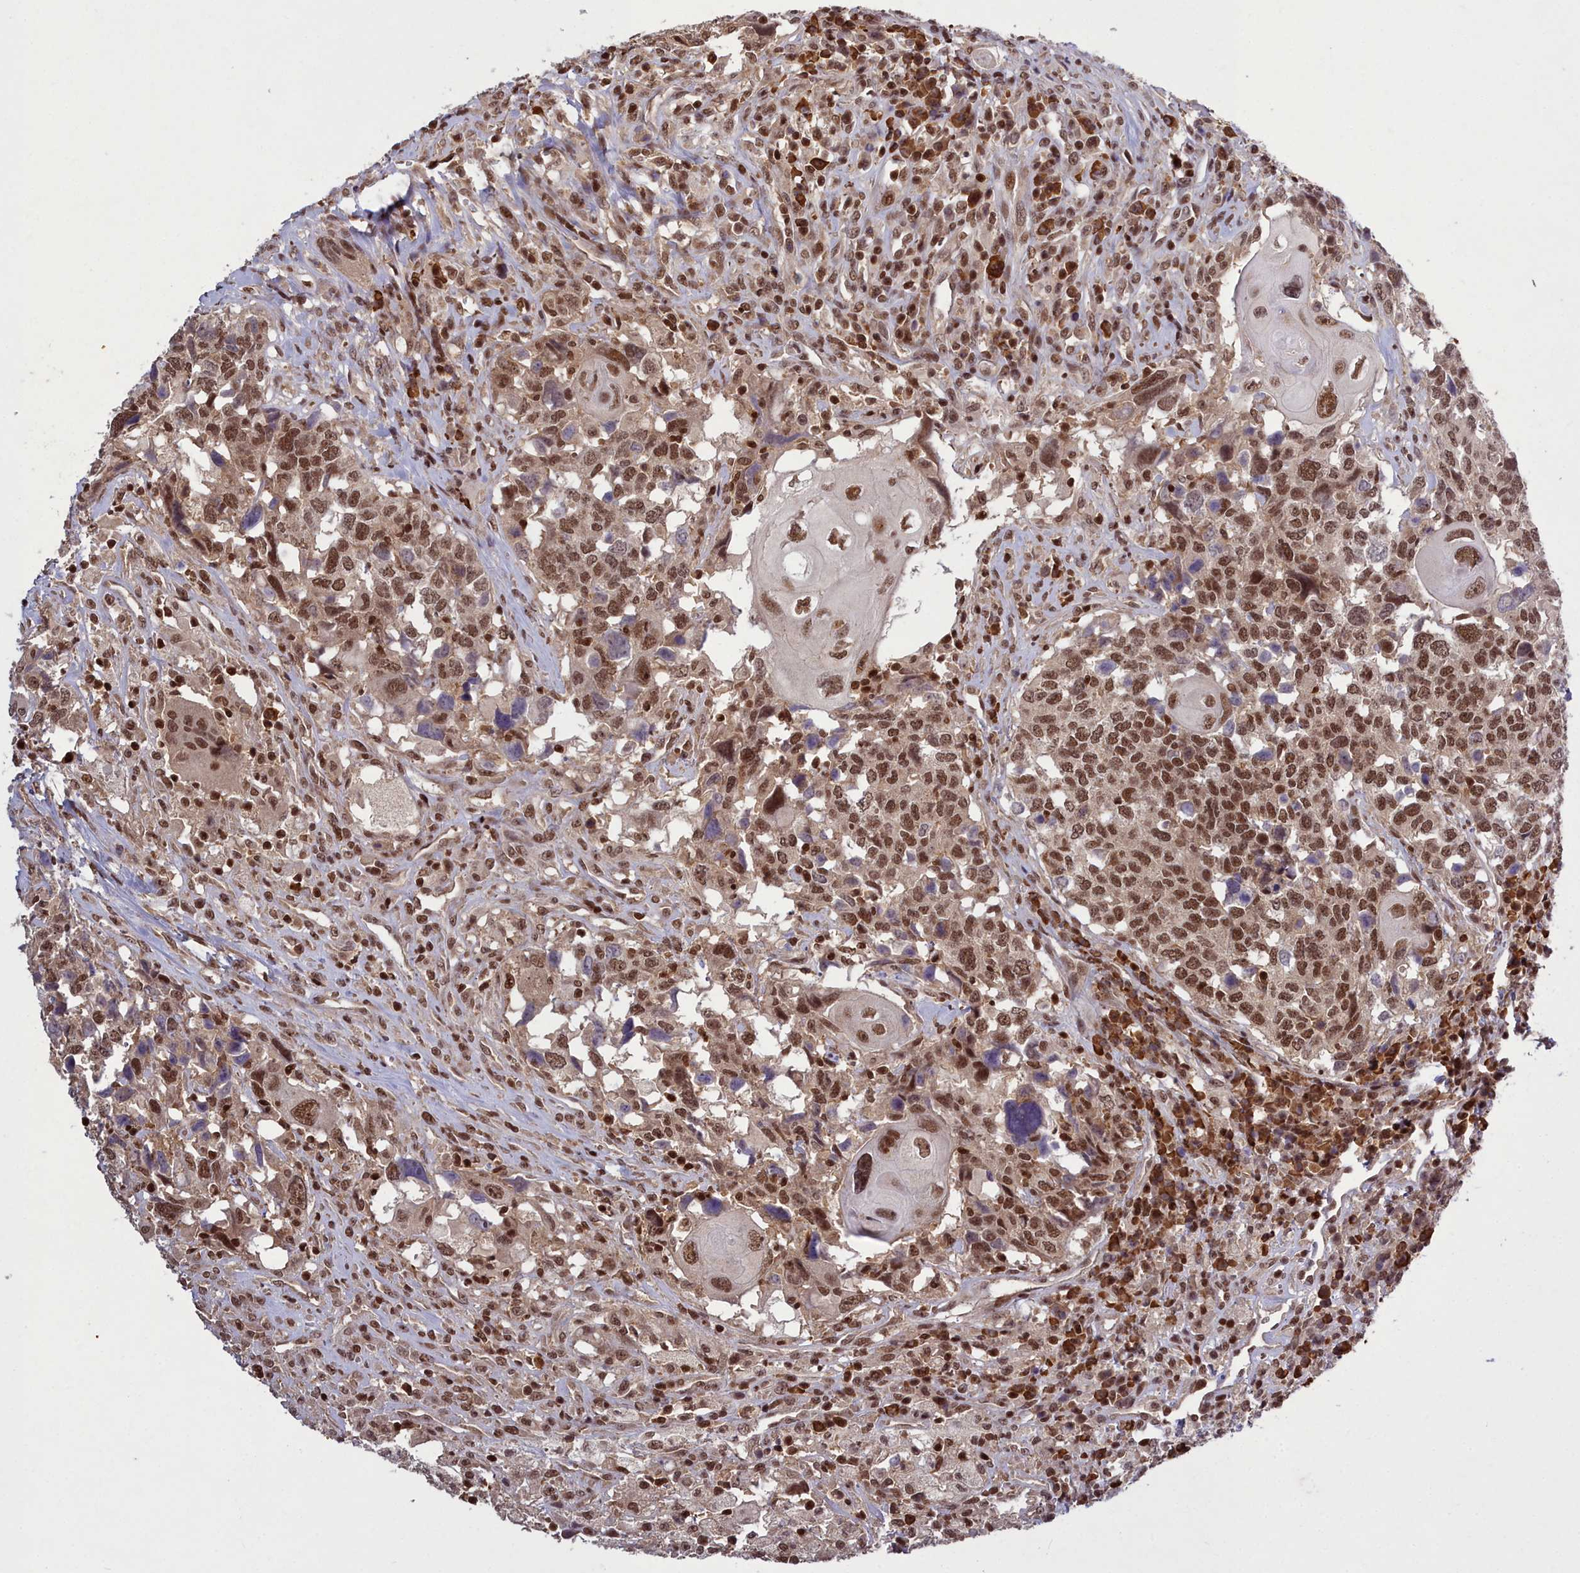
{"staining": {"intensity": "moderate", "quantity": ">75%", "location": "nuclear"}, "tissue": "head and neck cancer", "cell_type": "Tumor cells", "image_type": "cancer", "snomed": [{"axis": "morphology", "description": "Squamous cell carcinoma, NOS"}, {"axis": "topography", "description": "Head-Neck"}], "caption": "Squamous cell carcinoma (head and neck) stained with a brown dye demonstrates moderate nuclear positive expression in about >75% of tumor cells.", "gene": "GMEB1", "patient": {"sex": "male", "age": 66}}